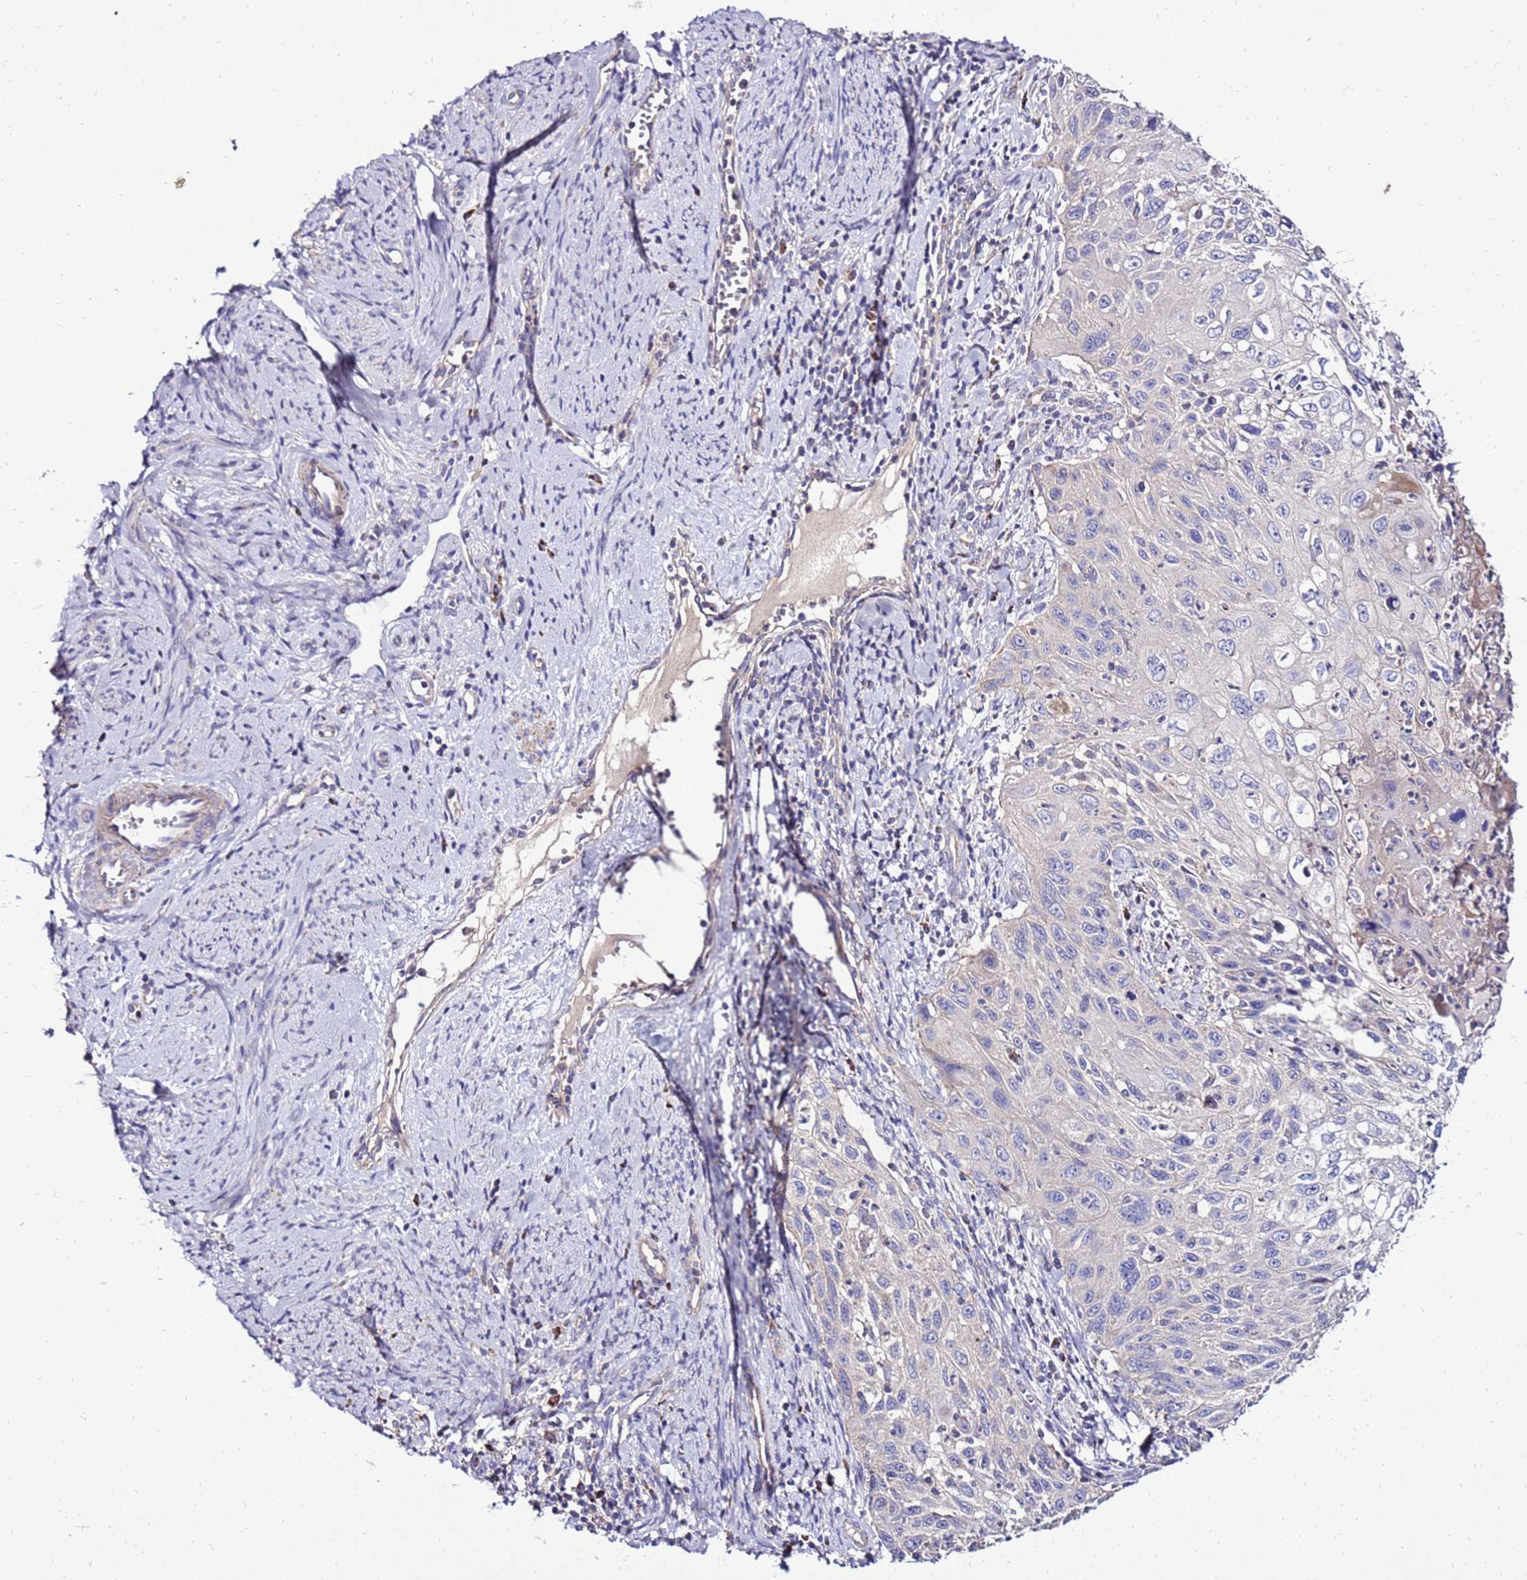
{"staining": {"intensity": "negative", "quantity": "none", "location": "none"}, "tissue": "cervical cancer", "cell_type": "Tumor cells", "image_type": "cancer", "snomed": [{"axis": "morphology", "description": "Squamous cell carcinoma, NOS"}, {"axis": "topography", "description": "Cervix"}], "caption": "An image of squamous cell carcinoma (cervical) stained for a protein displays no brown staining in tumor cells.", "gene": "TMEM106C", "patient": {"sex": "female", "age": 70}}